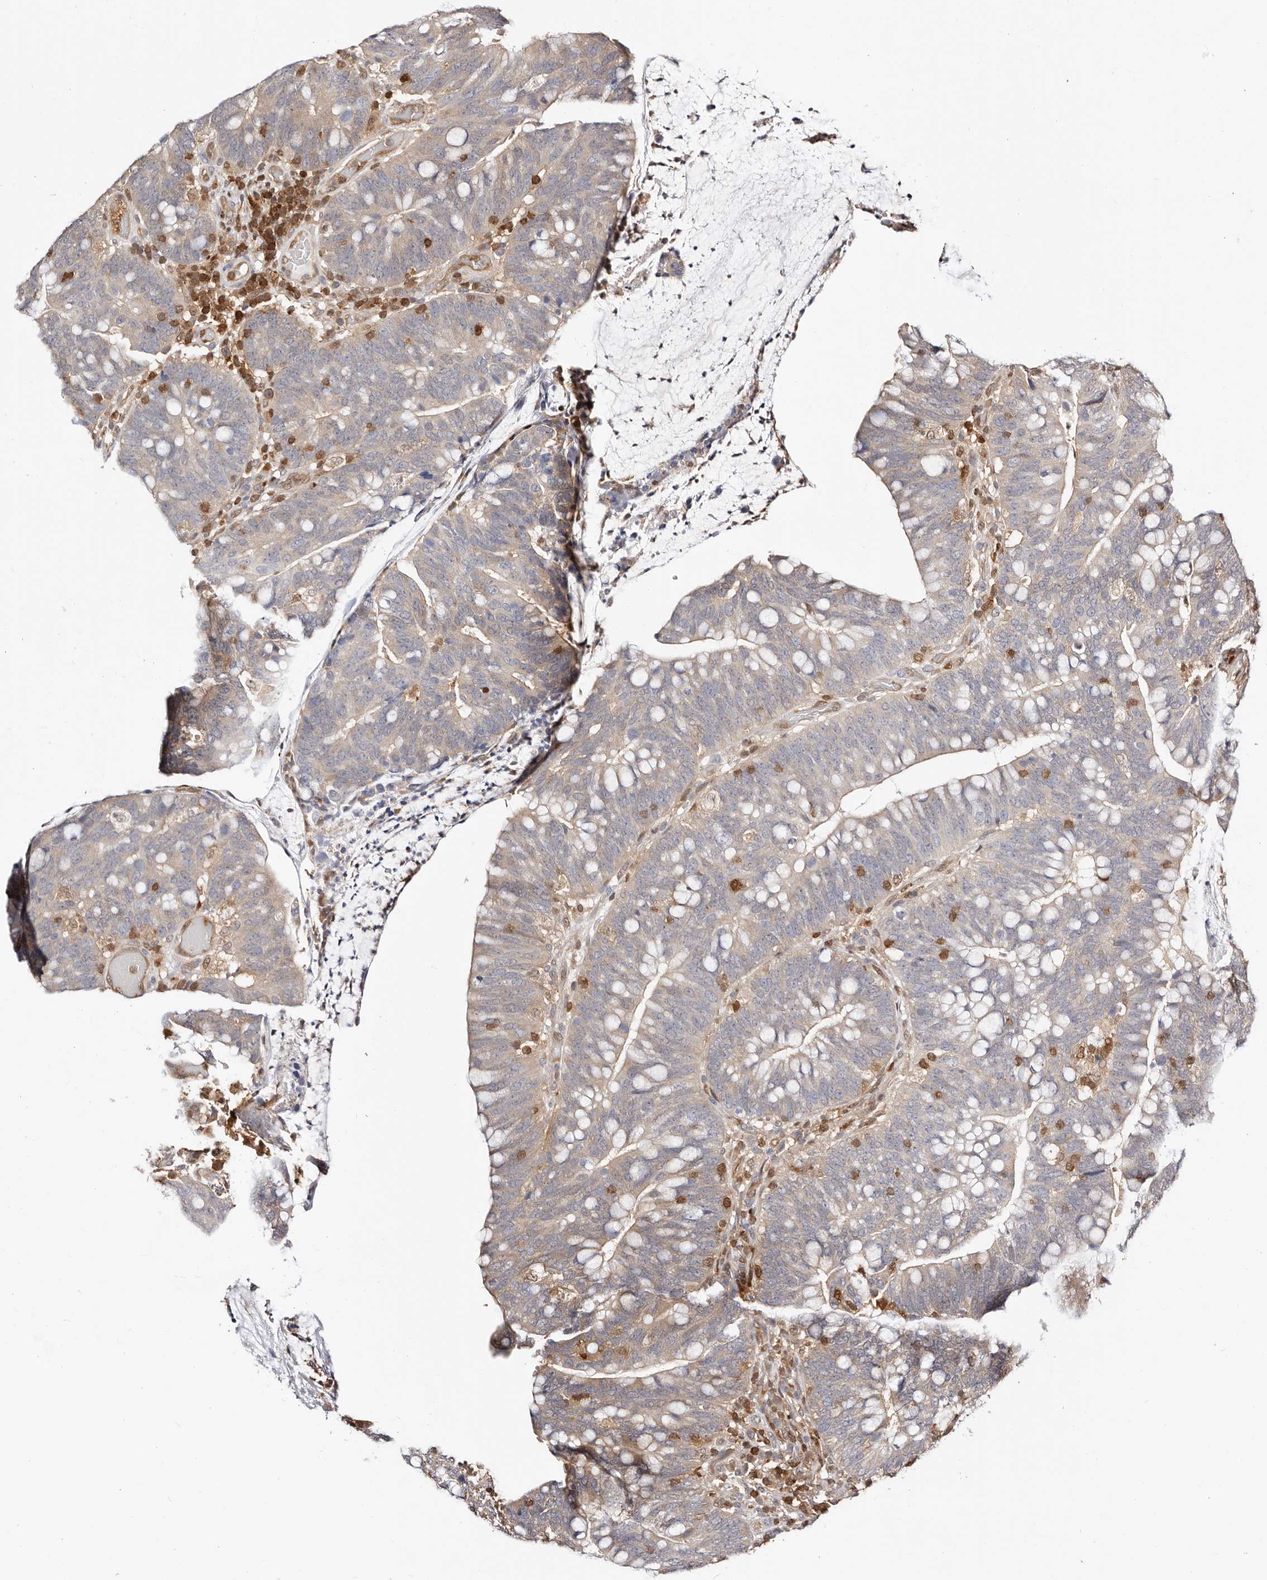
{"staining": {"intensity": "weak", "quantity": "25%-75%", "location": "cytoplasmic/membranous"}, "tissue": "colorectal cancer", "cell_type": "Tumor cells", "image_type": "cancer", "snomed": [{"axis": "morphology", "description": "Adenocarcinoma, NOS"}, {"axis": "topography", "description": "Colon"}], "caption": "About 25%-75% of tumor cells in human colorectal cancer (adenocarcinoma) display weak cytoplasmic/membranous protein positivity as visualized by brown immunohistochemical staining.", "gene": "STAT5A", "patient": {"sex": "female", "age": 66}}